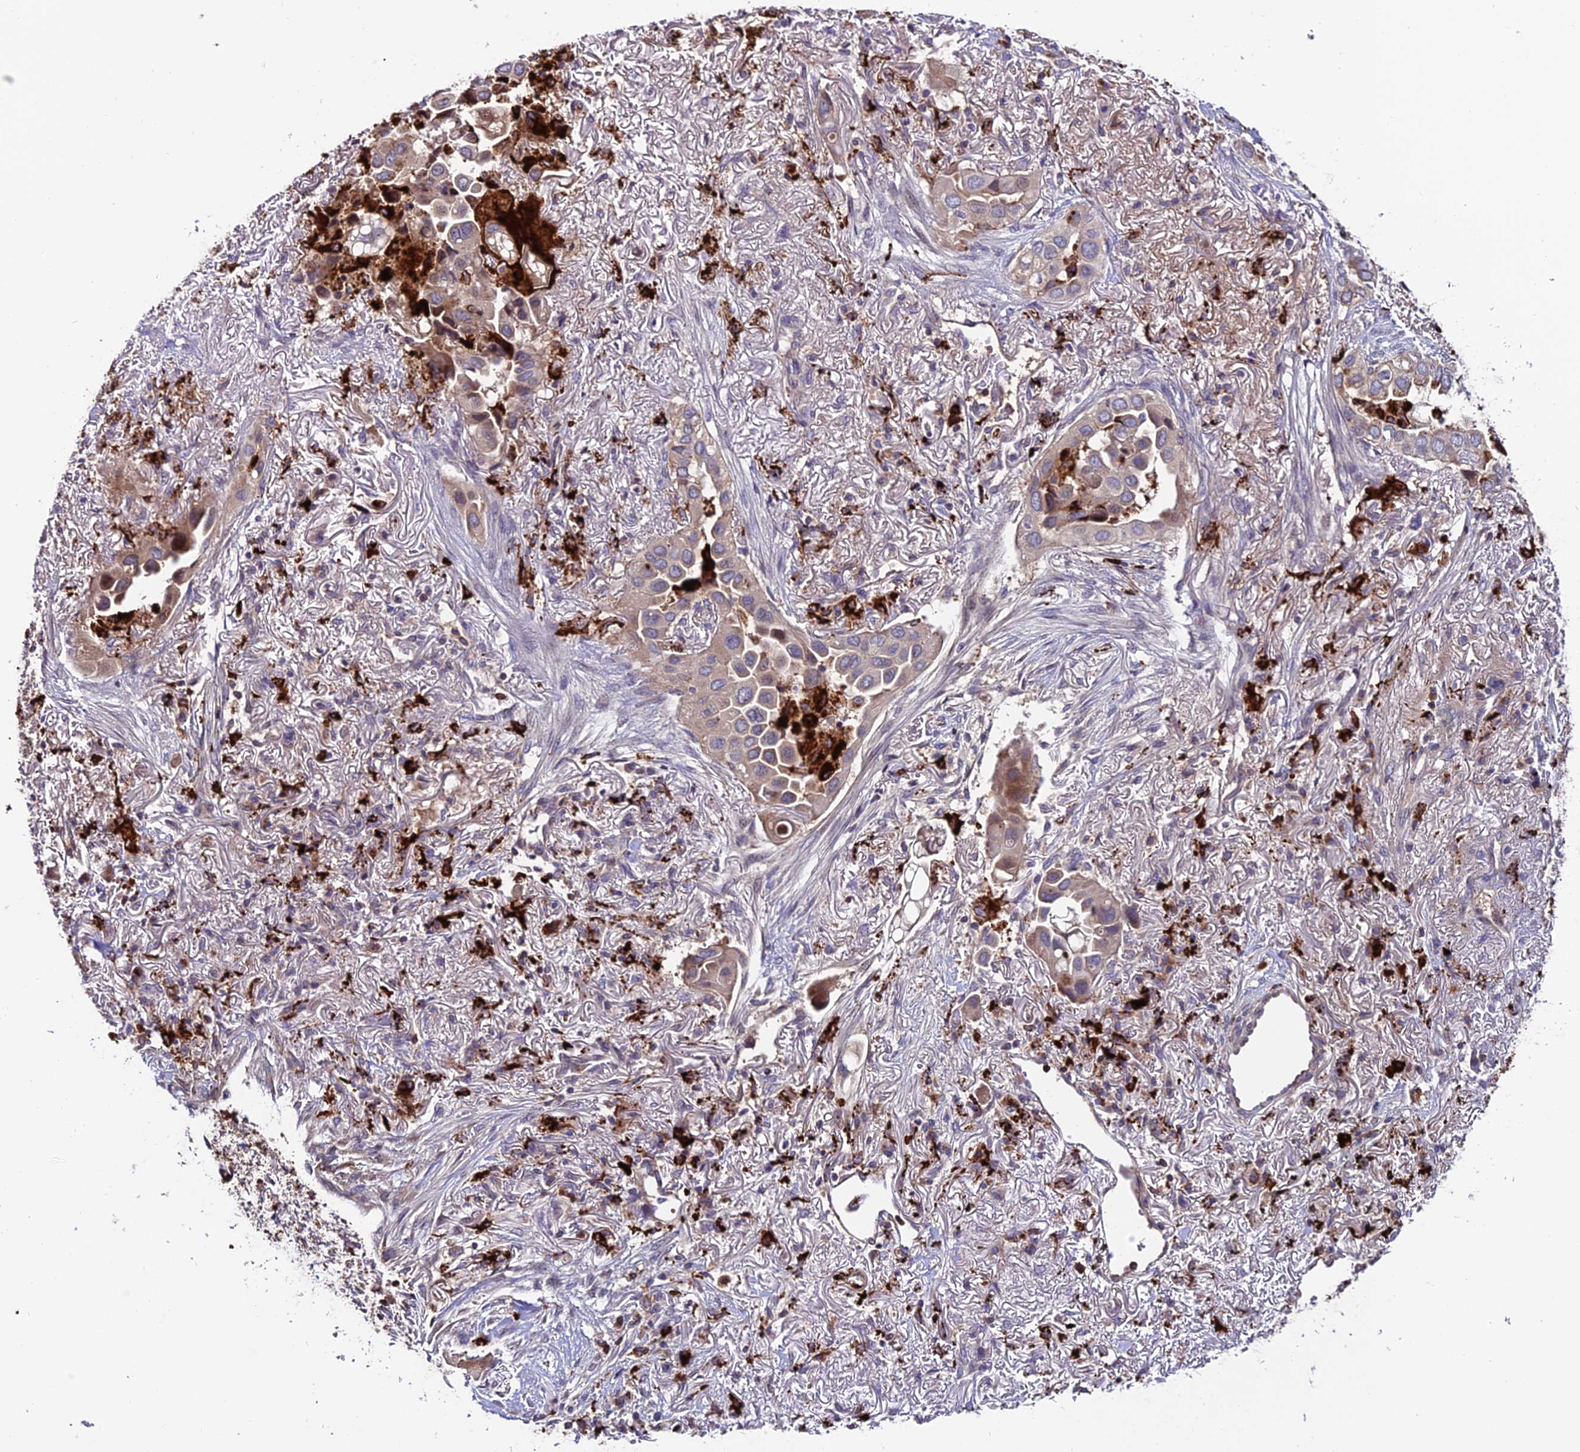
{"staining": {"intensity": "weak", "quantity": "<25%", "location": "cytoplasmic/membranous"}, "tissue": "lung cancer", "cell_type": "Tumor cells", "image_type": "cancer", "snomed": [{"axis": "morphology", "description": "Adenocarcinoma, NOS"}, {"axis": "topography", "description": "Lung"}], "caption": "Micrograph shows no protein positivity in tumor cells of lung adenocarcinoma tissue.", "gene": "ARHGEF18", "patient": {"sex": "female", "age": 76}}